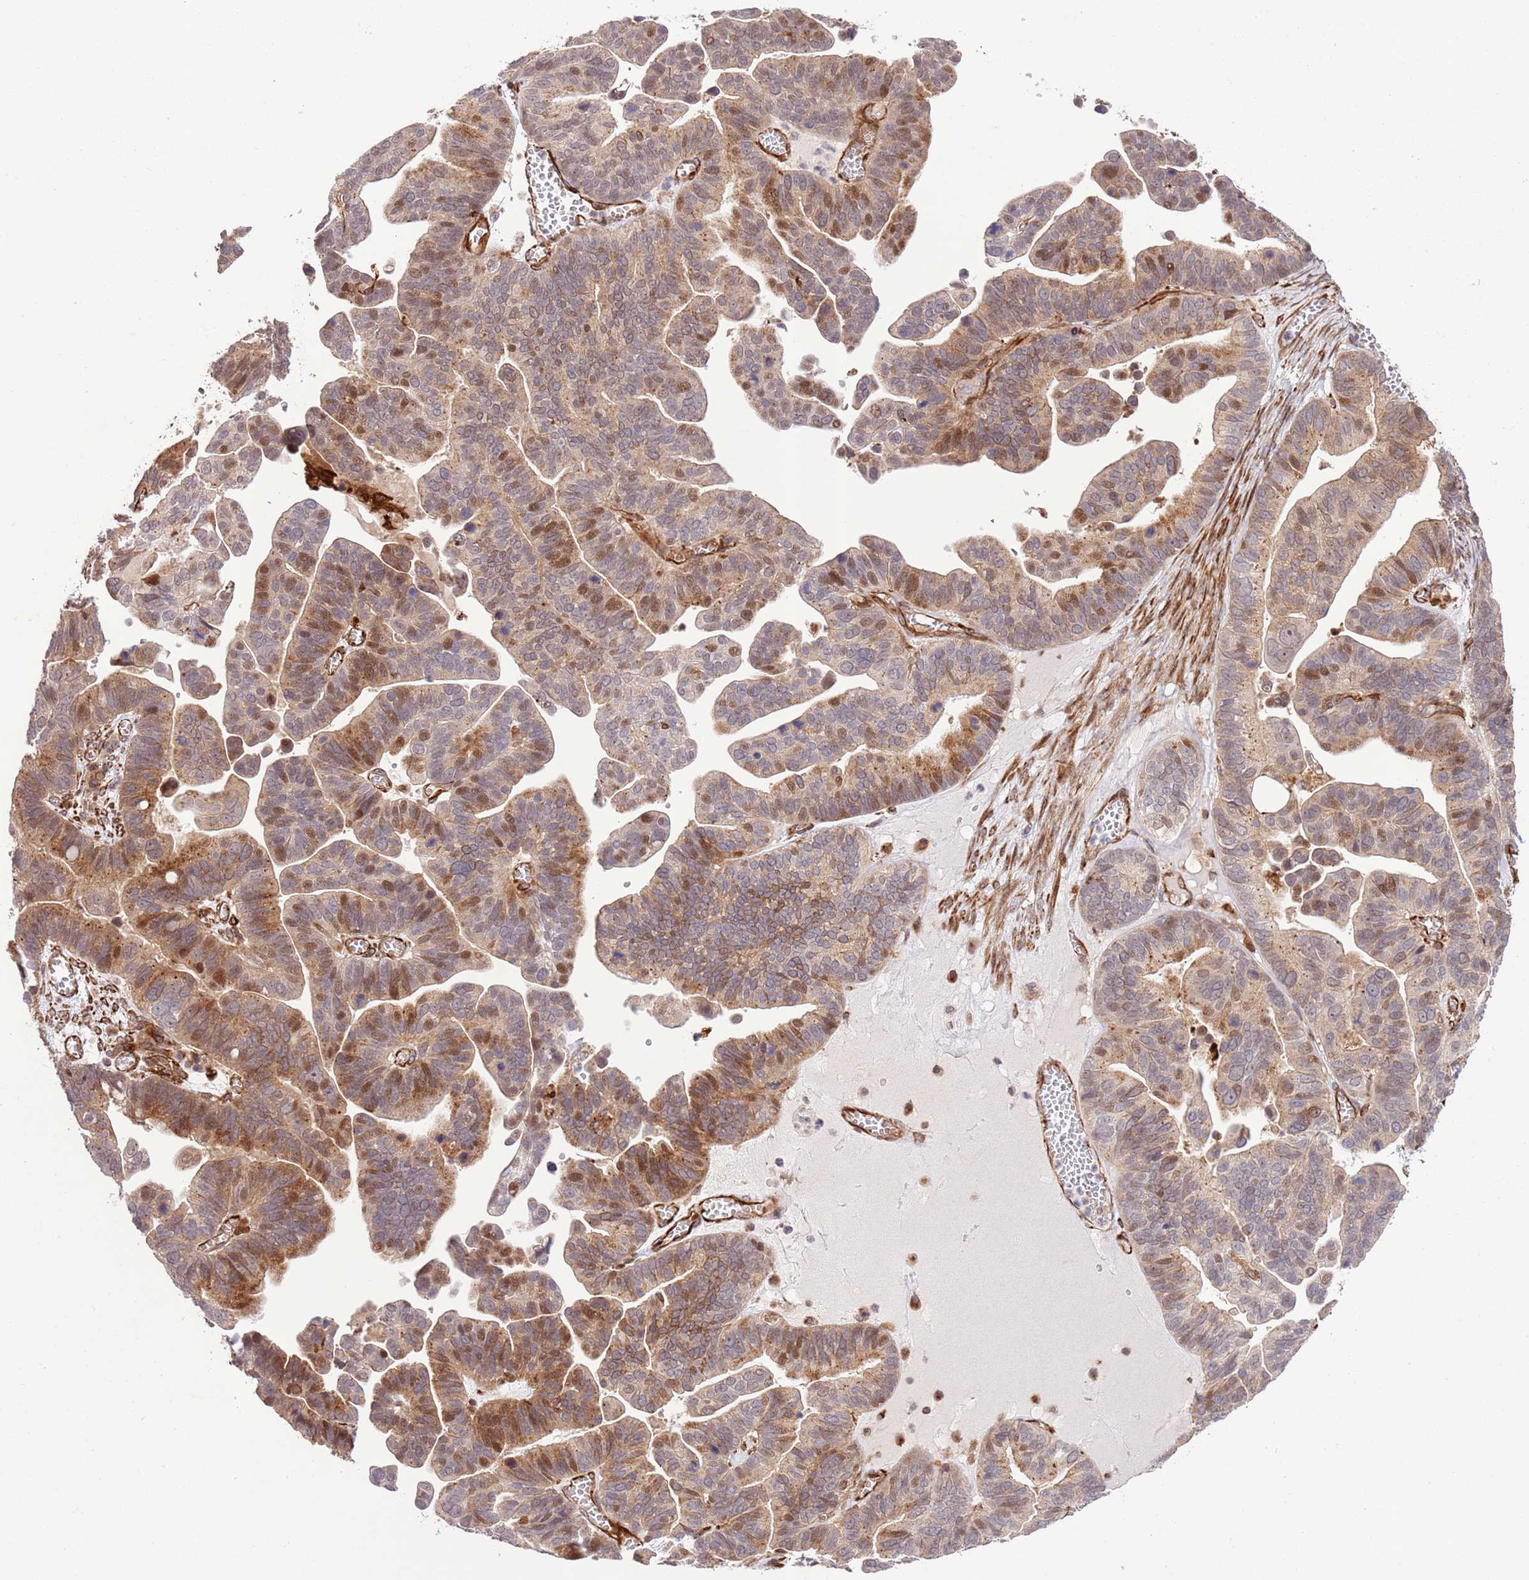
{"staining": {"intensity": "moderate", "quantity": "25%-75%", "location": "cytoplasmic/membranous,nuclear"}, "tissue": "ovarian cancer", "cell_type": "Tumor cells", "image_type": "cancer", "snomed": [{"axis": "morphology", "description": "Cystadenocarcinoma, serous, NOS"}, {"axis": "topography", "description": "Ovary"}], "caption": "Tumor cells show medium levels of moderate cytoplasmic/membranous and nuclear staining in about 25%-75% of cells in human ovarian cancer (serous cystadenocarcinoma). (brown staining indicates protein expression, while blue staining denotes nuclei).", "gene": "NEK3", "patient": {"sex": "female", "age": 56}}